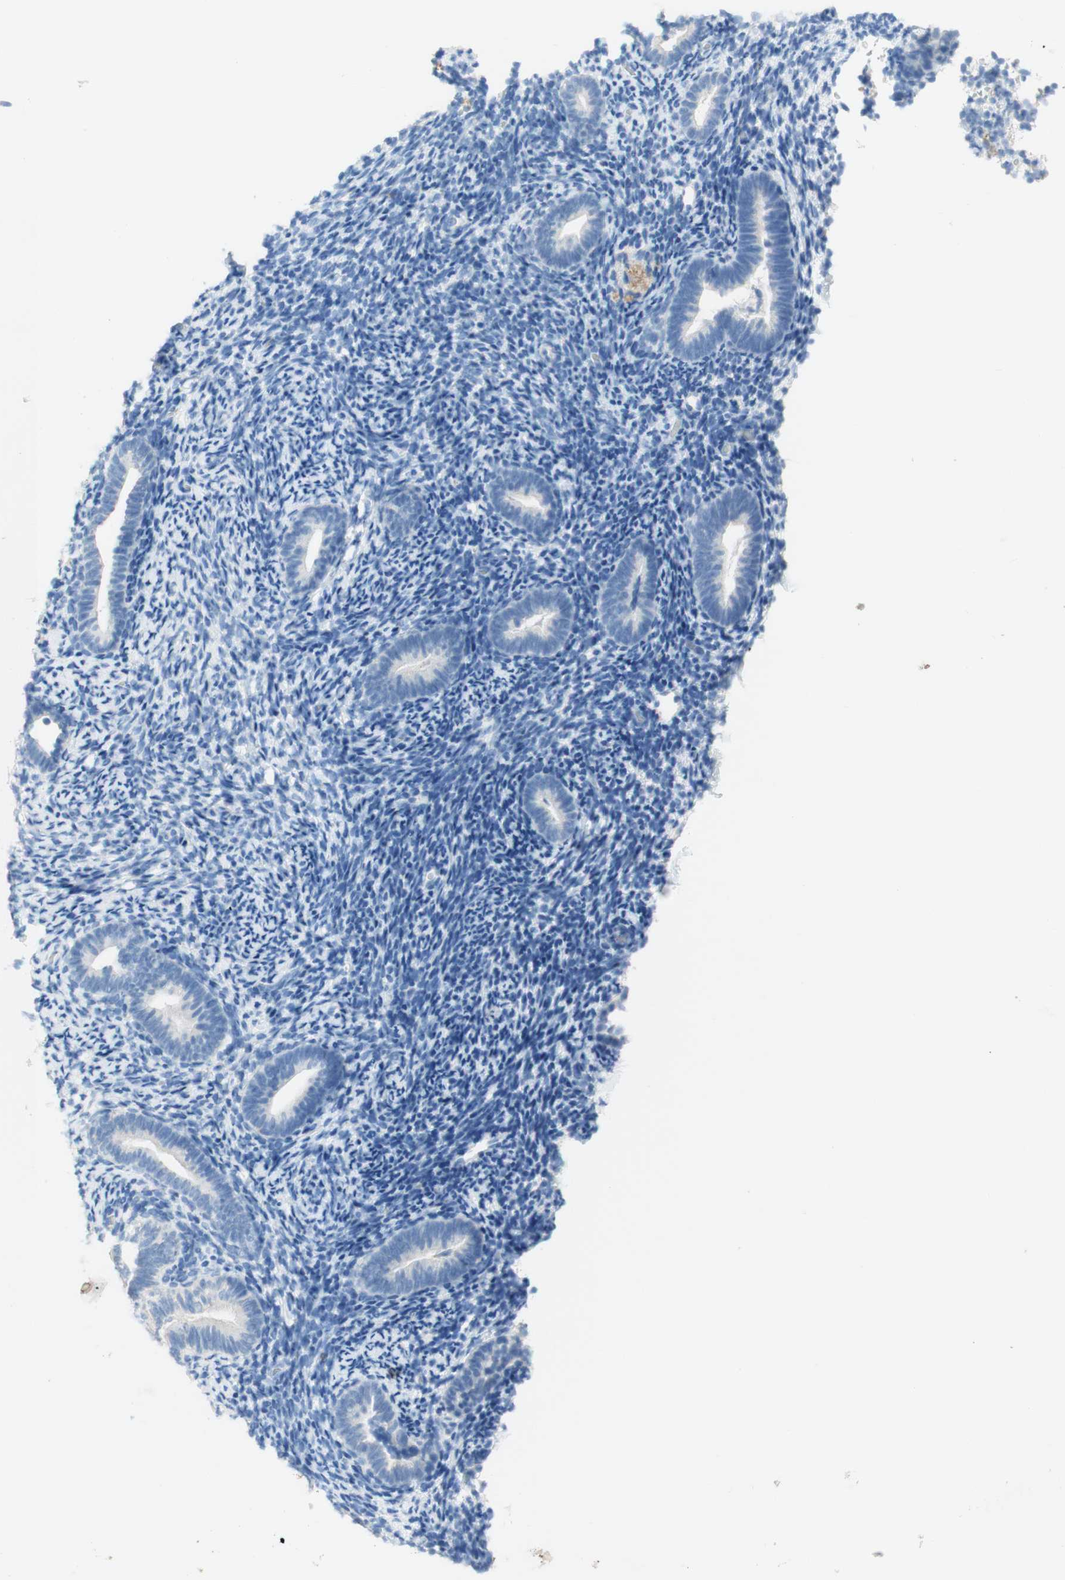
{"staining": {"intensity": "negative", "quantity": "none", "location": "none"}, "tissue": "endometrium", "cell_type": "Cells in endometrial stroma", "image_type": "normal", "snomed": [{"axis": "morphology", "description": "Normal tissue, NOS"}, {"axis": "topography", "description": "Endometrium"}], "caption": "IHC photomicrograph of unremarkable human endometrium stained for a protein (brown), which demonstrates no positivity in cells in endometrial stroma. The staining is performed using DAB brown chromogen with nuclei counter-stained in using hematoxylin.", "gene": "POLR2J3", "patient": {"sex": "female", "age": 51}}